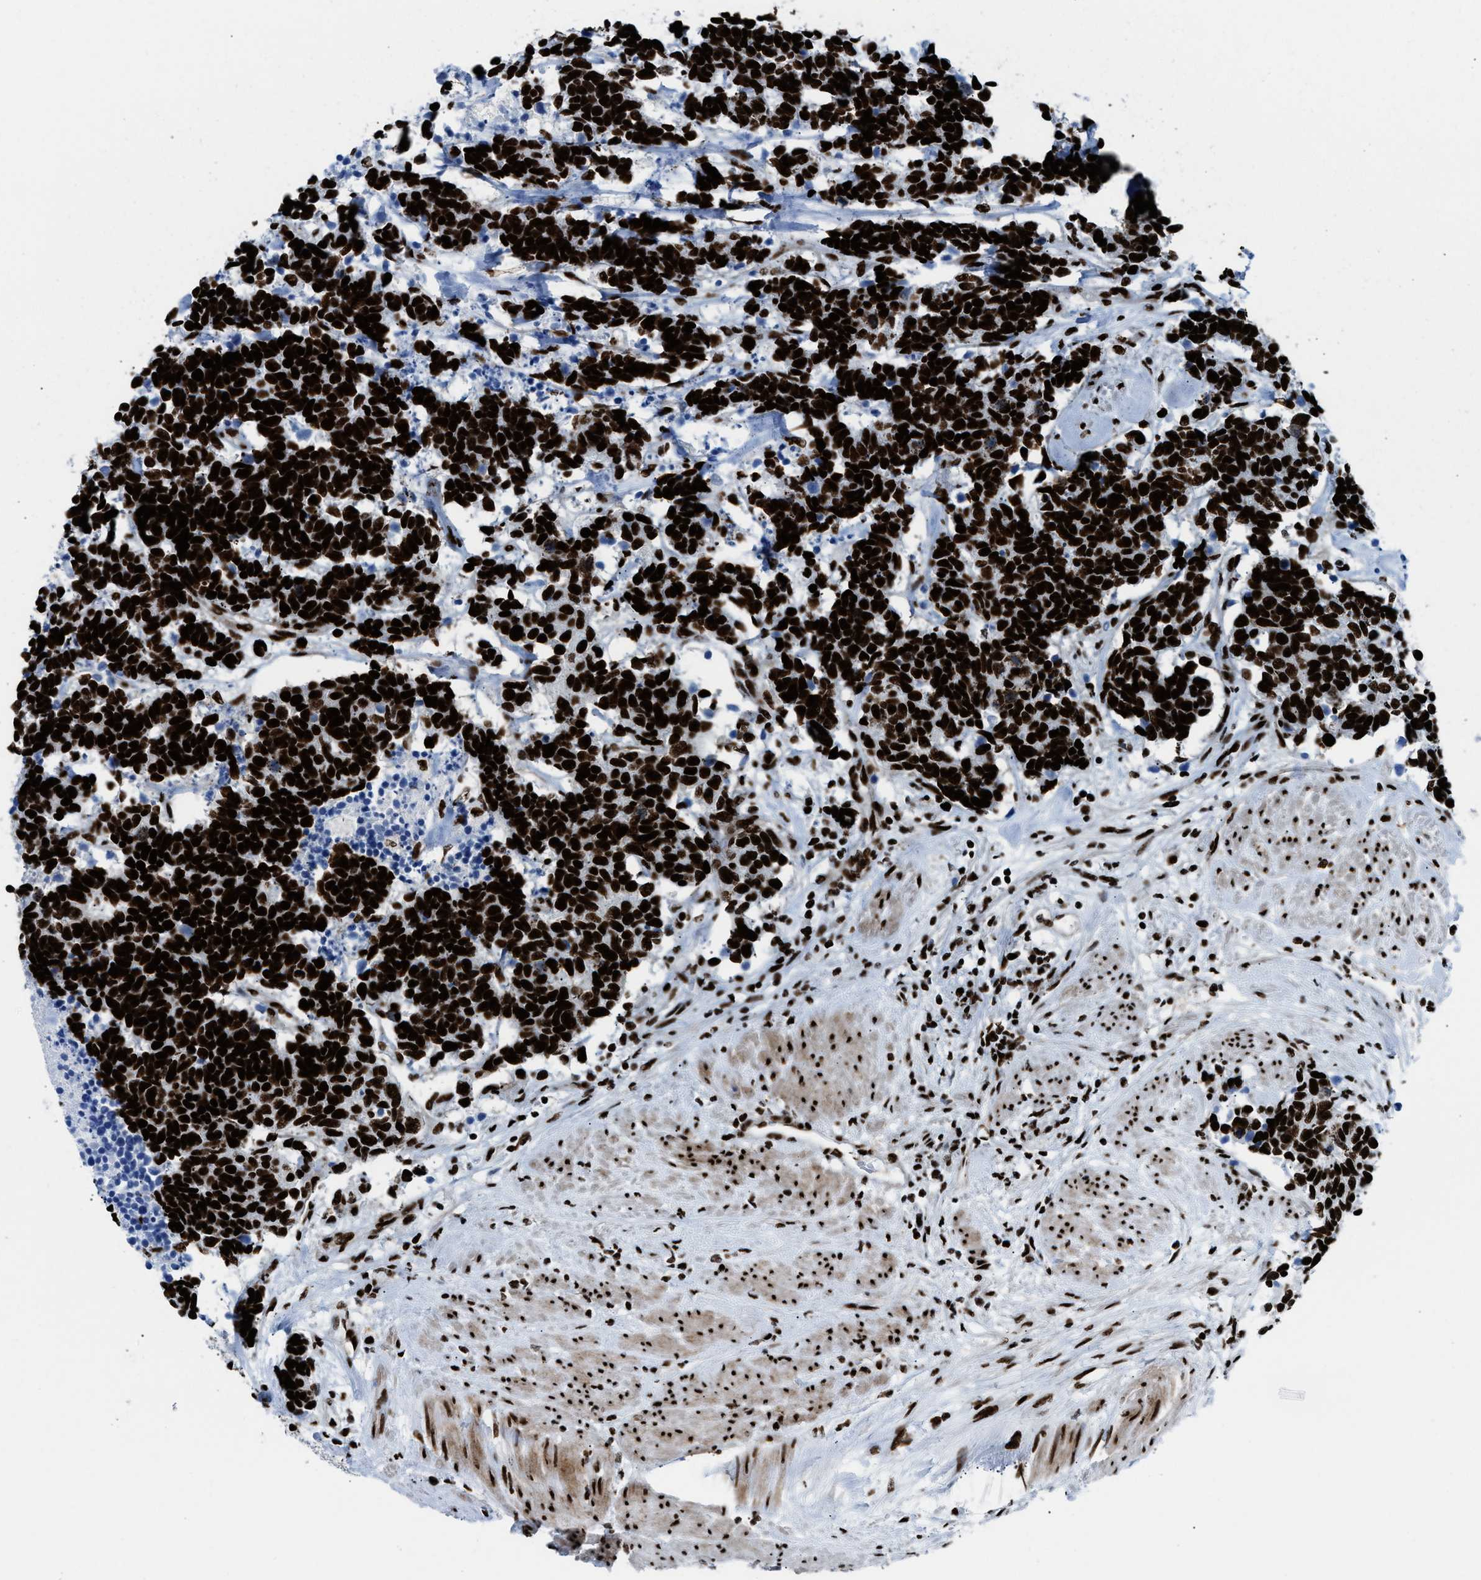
{"staining": {"intensity": "strong", "quantity": ">75%", "location": "nuclear"}, "tissue": "carcinoid", "cell_type": "Tumor cells", "image_type": "cancer", "snomed": [{"axis": "morphology", "description": "Carcinoma, NOS"}, {"axis": "morphology", "description": "Carcinoid, malignant, NOS"}, {"axis": "topography", "description": "Urinary bladder"}], "caption": "The photomicrograph demonstrates a brown stain indicating the presence of a protein in the nuclear of tumor cells in carcinoid.", "gene": "NONO", "patient": {"sex": "male", "age": 57}}